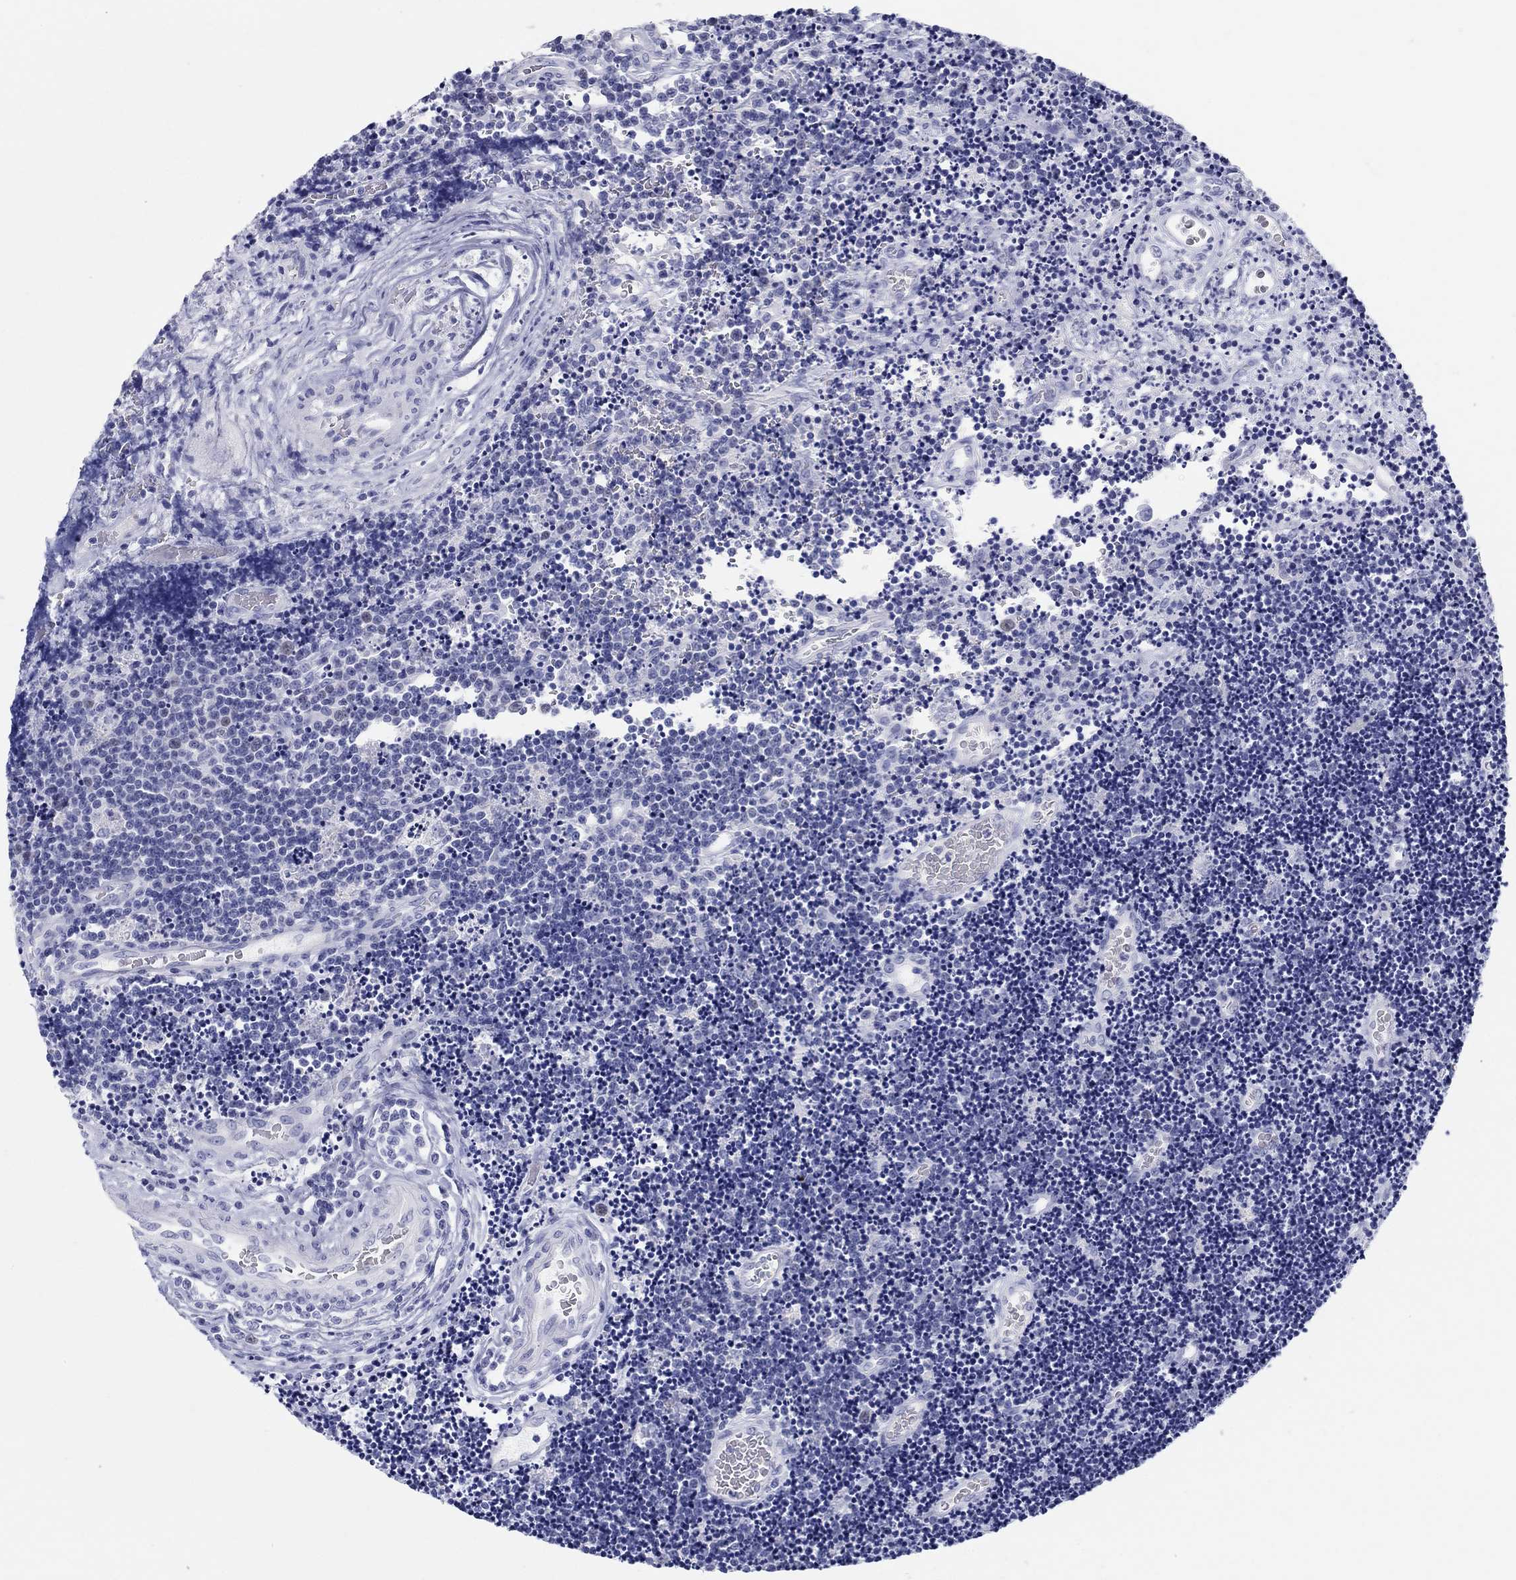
{"staining": {"intensity": "negative", "quantity": "none", "location": "none"}, "tissue": "lymphoma", "cell_type": "Tumor cells", "image_type": "cancer", "snomed": [{"axis": "morphology", "description": "Malignant lymphoma, non-Hodgkin's type, Low grade"}, {"axis": "topography", "description": "Brain"}], "caption": "DAB immunohistochemical staining of lymphoma shows no significant positivity in tumor cells. (Stains: DAB immunohistochemistry with hematoxylin counter stain, Microscopy: brightfield microscopy at high magnification).", "gene": "LAMP5", "patient": {"sex": "female", "age": 66}}